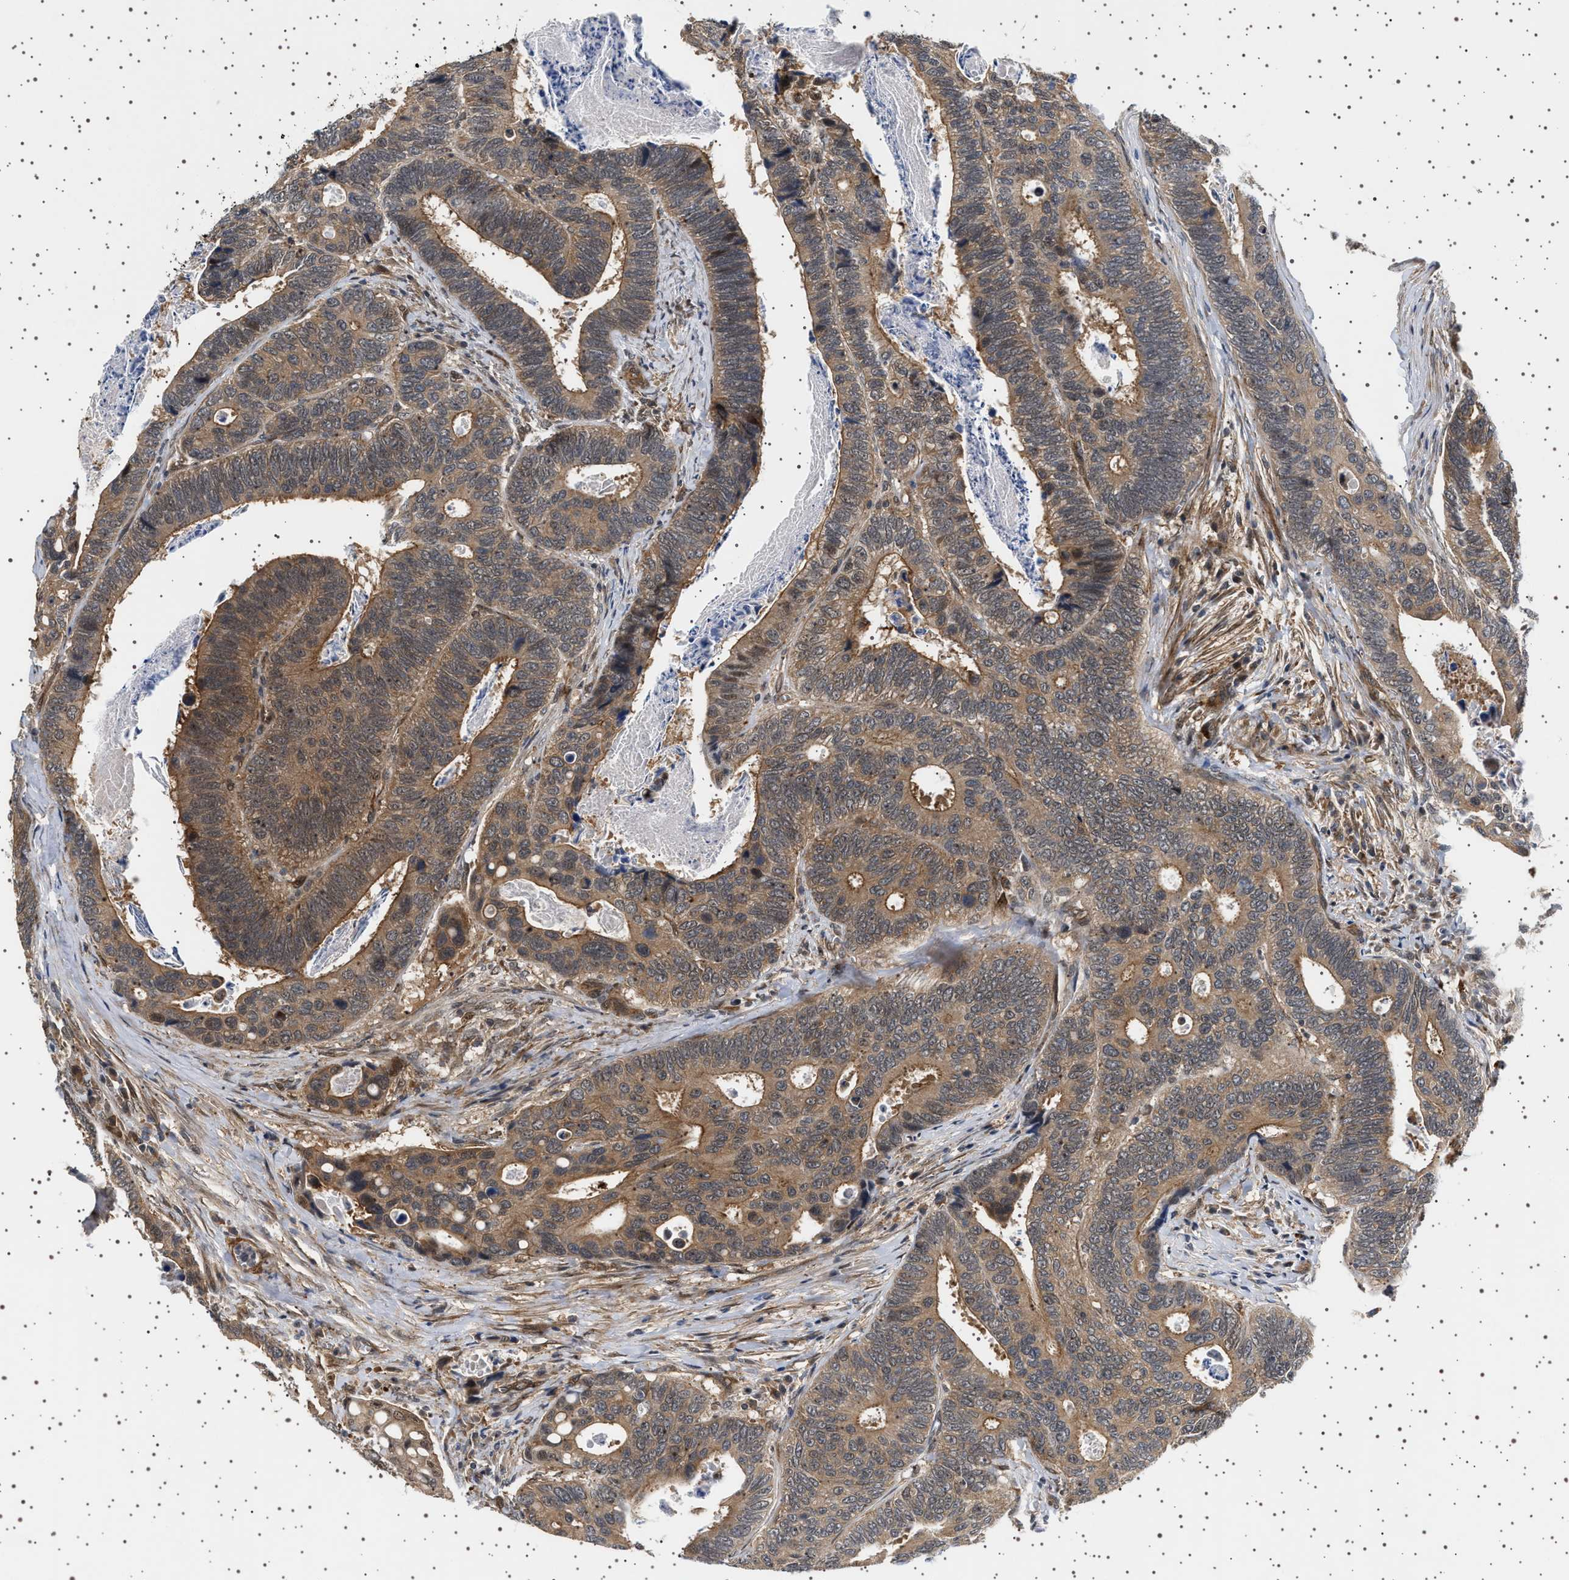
{"staining": {"intensity": "moderate", "quantity": ">75%", "location": "cytoplasmic/membranous"}, "tissue": "colorectal cancer", "cell_type": "Tumor cells", "image_type": "cancer", "snomed": [{"axis": "morphology", "description": "Inflammation, NOS"}, {"axis": "morphology", "description": "Adenocarcinoma, NOS"}, {"axis": "topography", "description": "Colon"}], "caption": "This histopathology image demonstrates IHC staining of colorectal cancer, with medium moderate cytoplasmic/membranous positivity in approximately >75% of tumor cells.", "gene": "BAG3", "patient": {"sex": "male", "age": 72}}